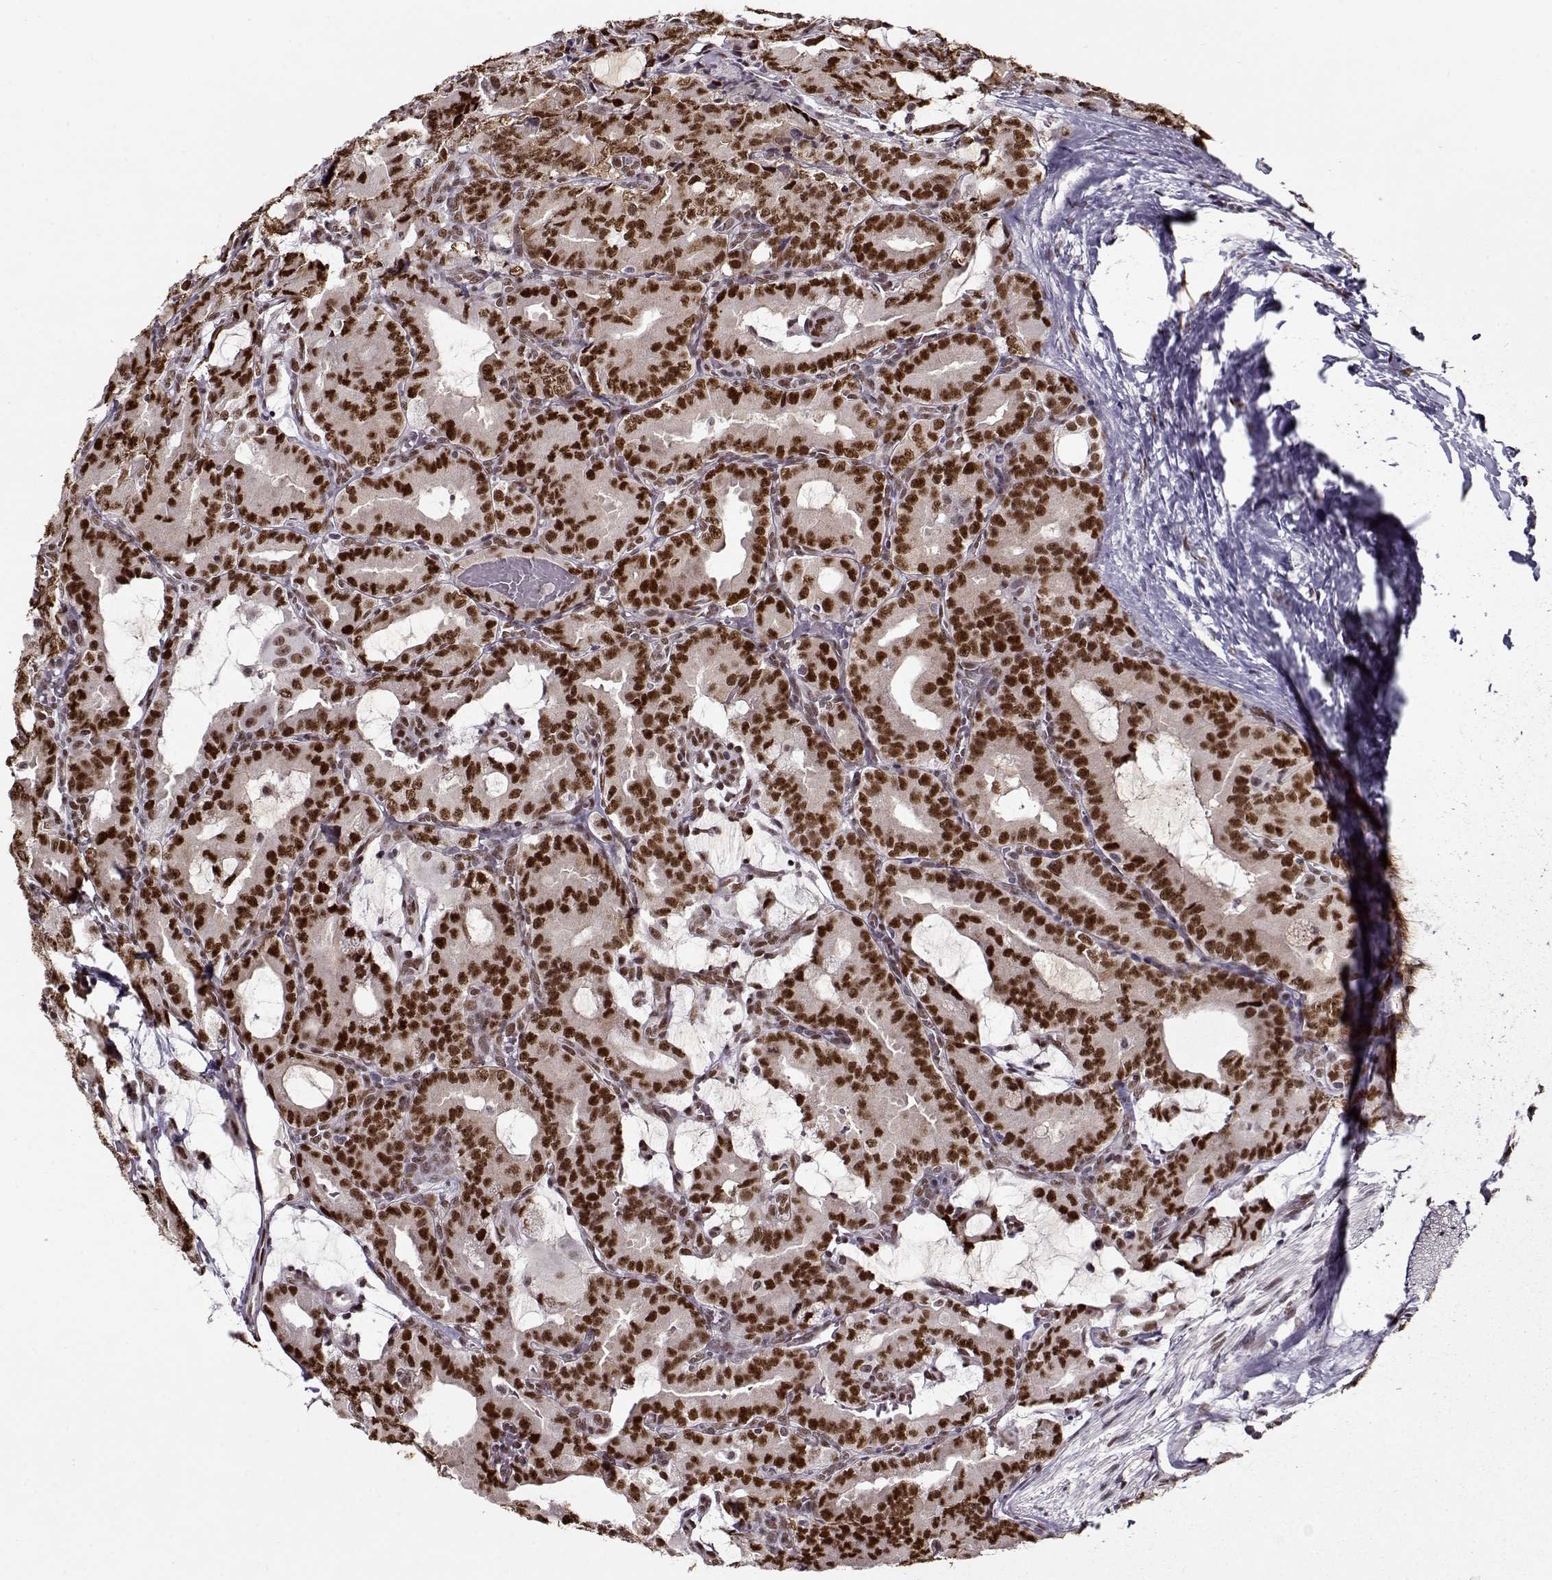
{"staining": {"intensity": "moderate", "quantity": ">75%", "location": "nuclear"}, "tissue": "prostate cancer", "cell_type": "Tumor cells", "image_type": "cancer", "snomed": [{"axis": "morphology", "description": "Adenocarcinoma, NOS"}, {"axis": "morphology", "description": "Adenocarcinoma, High grade"}, {"axis": "topography", "description": "Prostate"}], "caption": "Immunohistochemistry (IHC) (DAB (3,3'-diaminobenzidine)) staining of human prostate adenocarcinoma shows moderate nuclear protein expression in about >75% of tumor cells.", "gene": "PRMT8", "patient": {"sex": "male", "age": 64}}